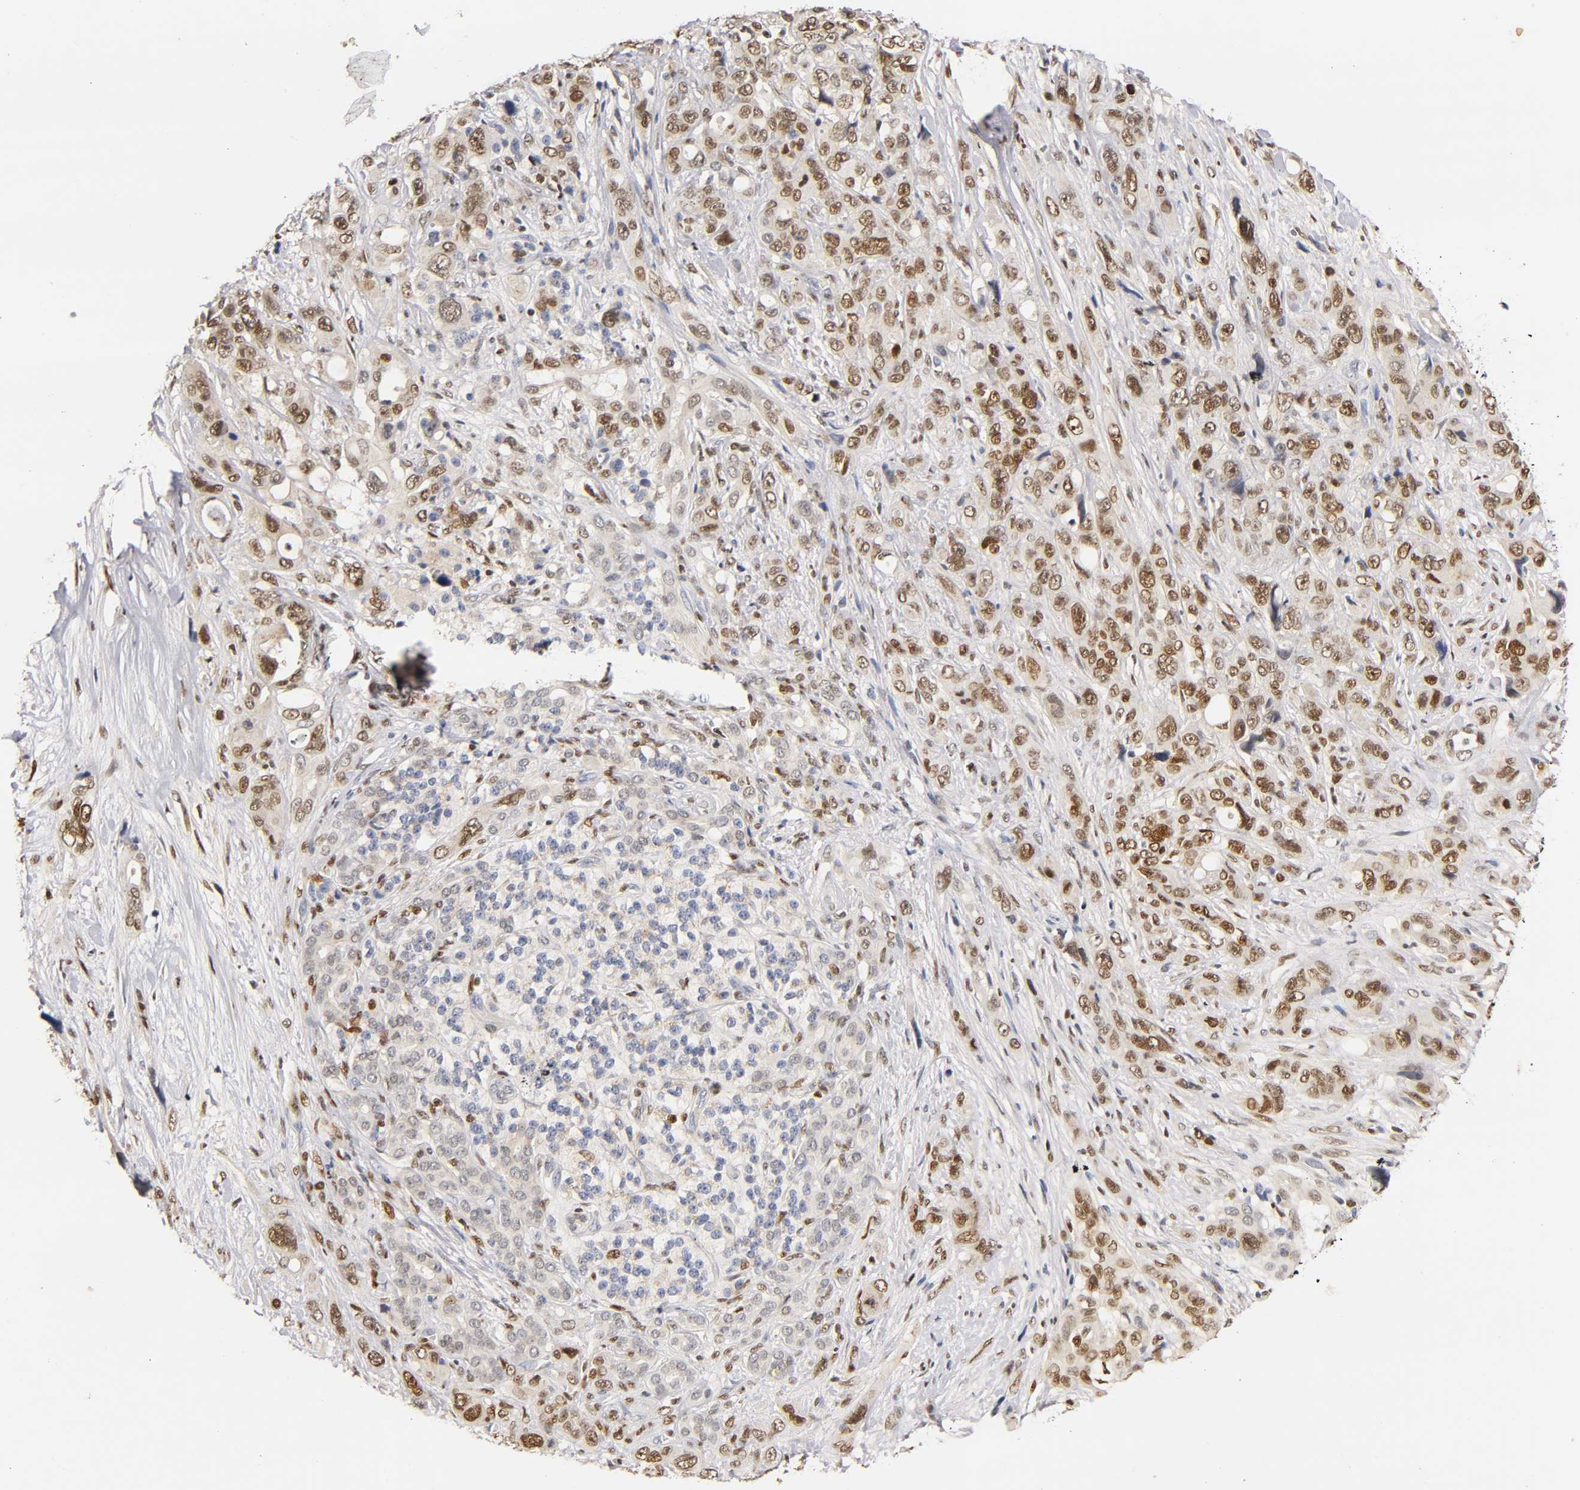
{"staining": {"intensity": "moderate", "quantity": ">75%", "location": "nuclear"}, "tissue": "pancreatic cancer", "cell_type": "Tumor cells", "image_type": "cancer", "snomed": [{"axis": "morphology", "description": "Adenocarcinoma, NOS"}, {"axis": "topography", "description": "Pancreas"}], "caption": "Immunohistochemistry (DAB (3,3'-diaminobenzidine)) staining of pancreatic cancer (adenocarcinoma) shows moderate nuclear protein expression in about >75% of tumor cells. Ihc stains the protein of interest in brown and the nuclei are stained blue.", "gene": "RUNX1", "patient": {"sex": "male", "age": 46}}